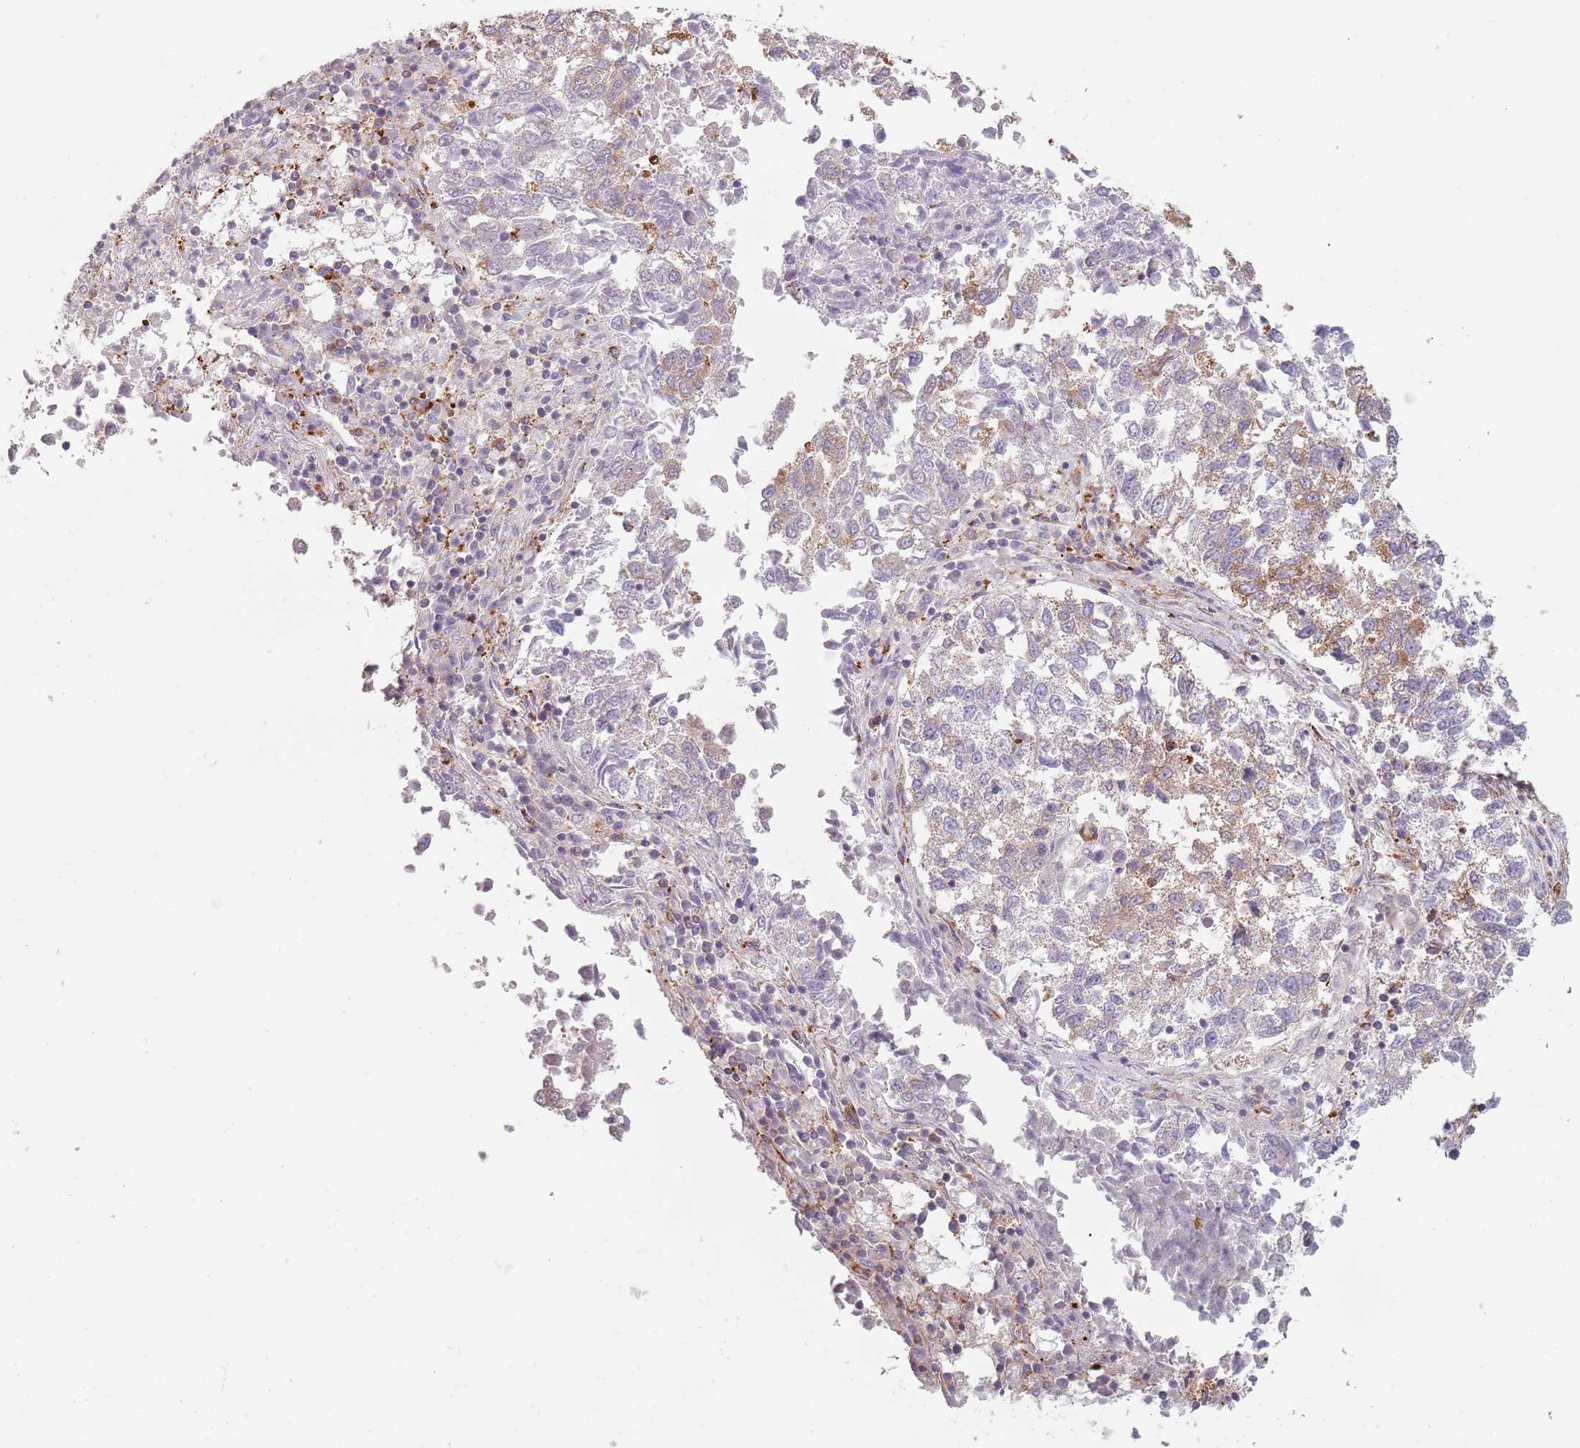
{"staining": {"intensity": "moderate", "quantity": "<25%", "location": "cytoplasmic/membranous"}, "tissue": "lung cancer", "cell_type": "Tumor cells", "image_type": "cancer", "snomed": [{"axis": "morphology", "description": "Squamous cell carcinoma, NOS"}, {"axis": "topography", "description": "Lung"}], "caption": "Tumor cells show low levels of moderate cytoplasmic/membranous staining in approximately <25% of cells in human lung cancer (squamous cell carcinoma). The protein is shown in brown color, while the nuclei are stained blue.", "gene": "TPD52L2", "patient": {"sex": "male", "age": 73}}